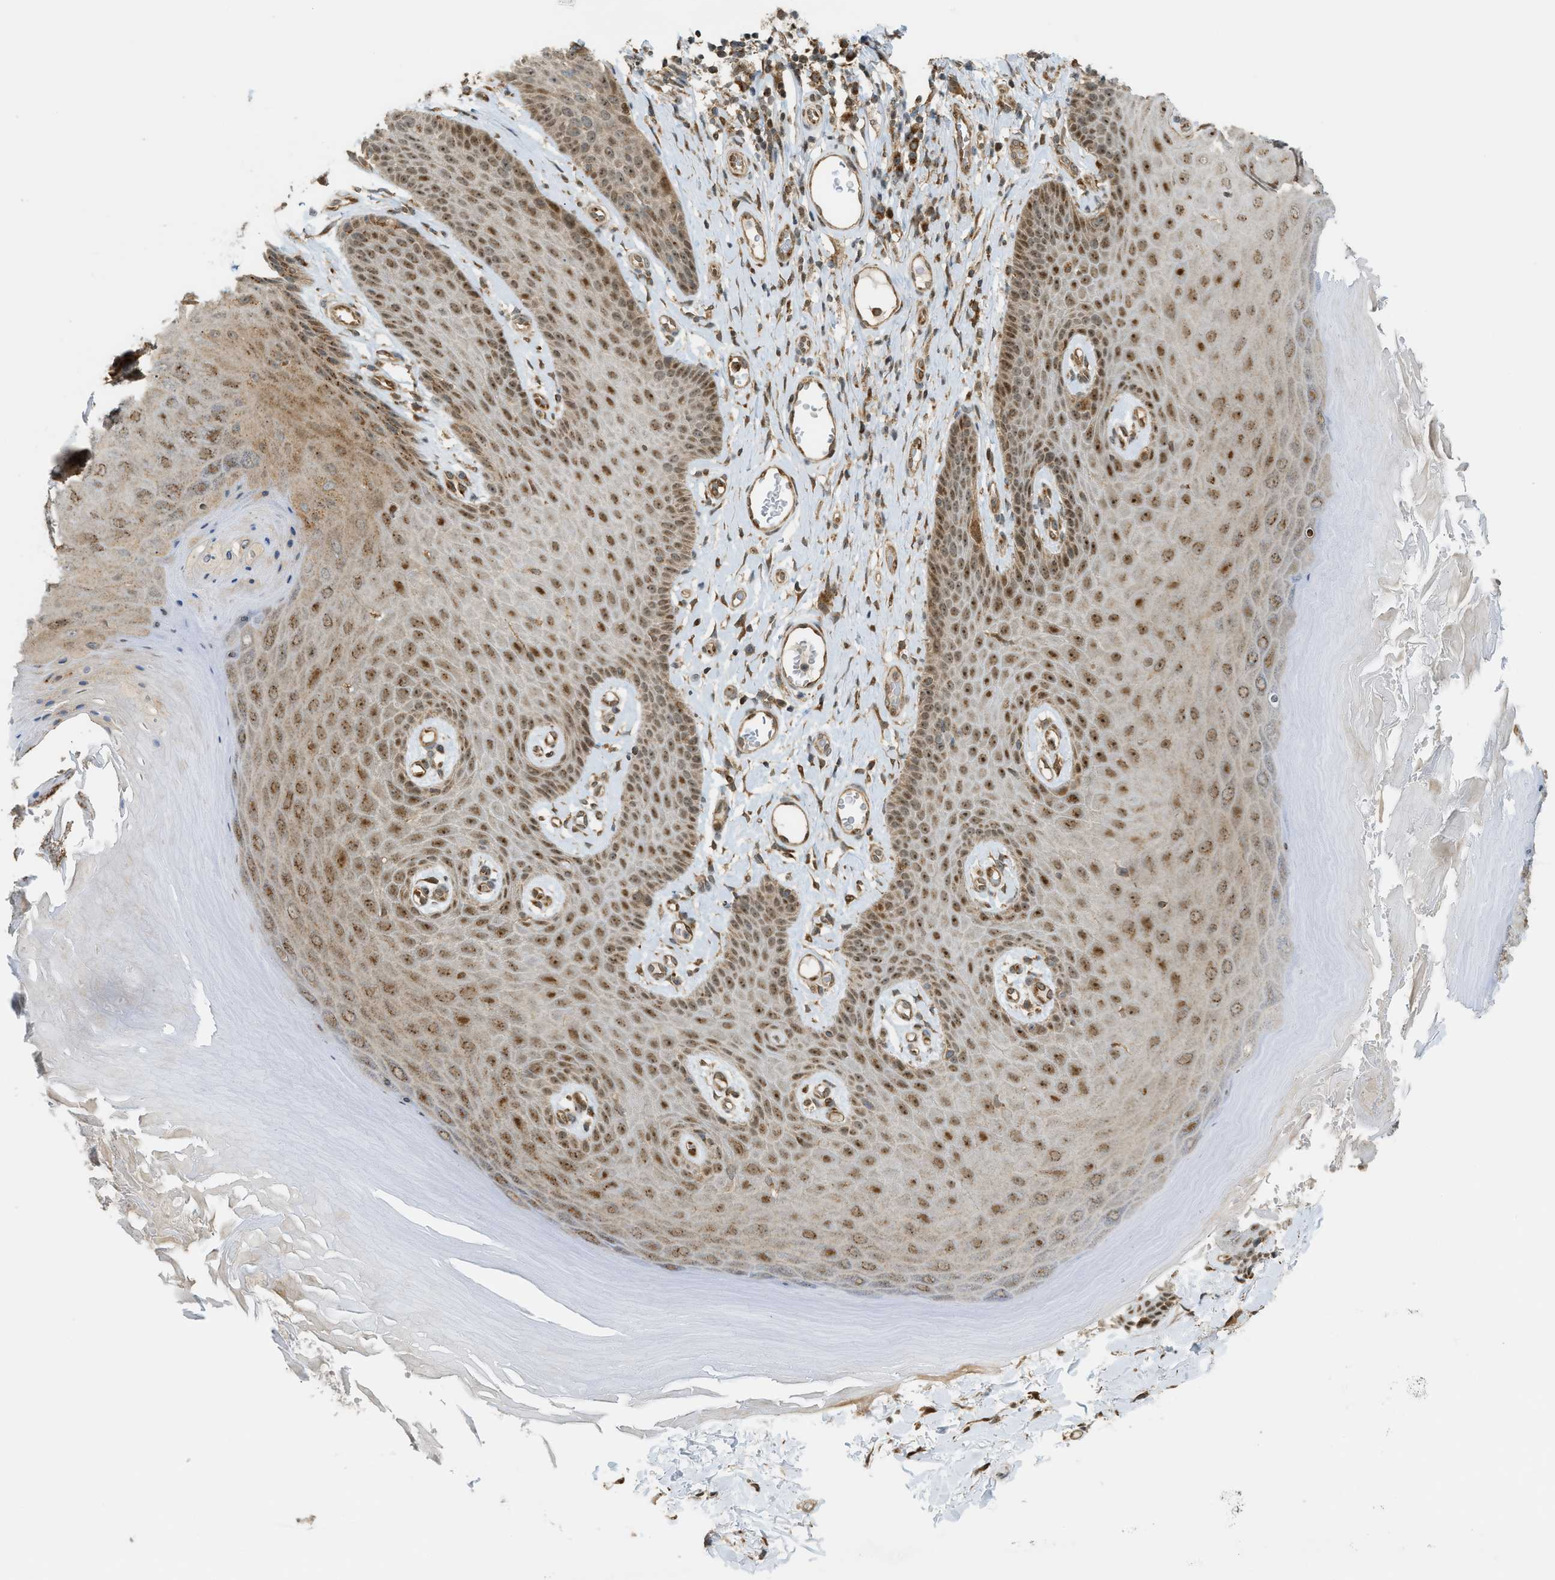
{"staining": {"intensity": "moderate", "quantity": ">75%", "location": "cytoplasmic/membranous,nuclear"}, "tissue": "skin", "cell_type": "Epidermal cells", "image_type": "normal", "snomed": [{"axis": "morphology", "description": "Normal tissue, NOS"}, {"axis": "topography", "description": "Vulva"}], "caption": "Immunohistochemical staining of benign skin reveals moderate cytoplasmic/membranous,nuclear protein expression in approximately >75% of epidermal cells.", "gene": "CCDC186", "patient": {"sex": "female", "age": 73}}